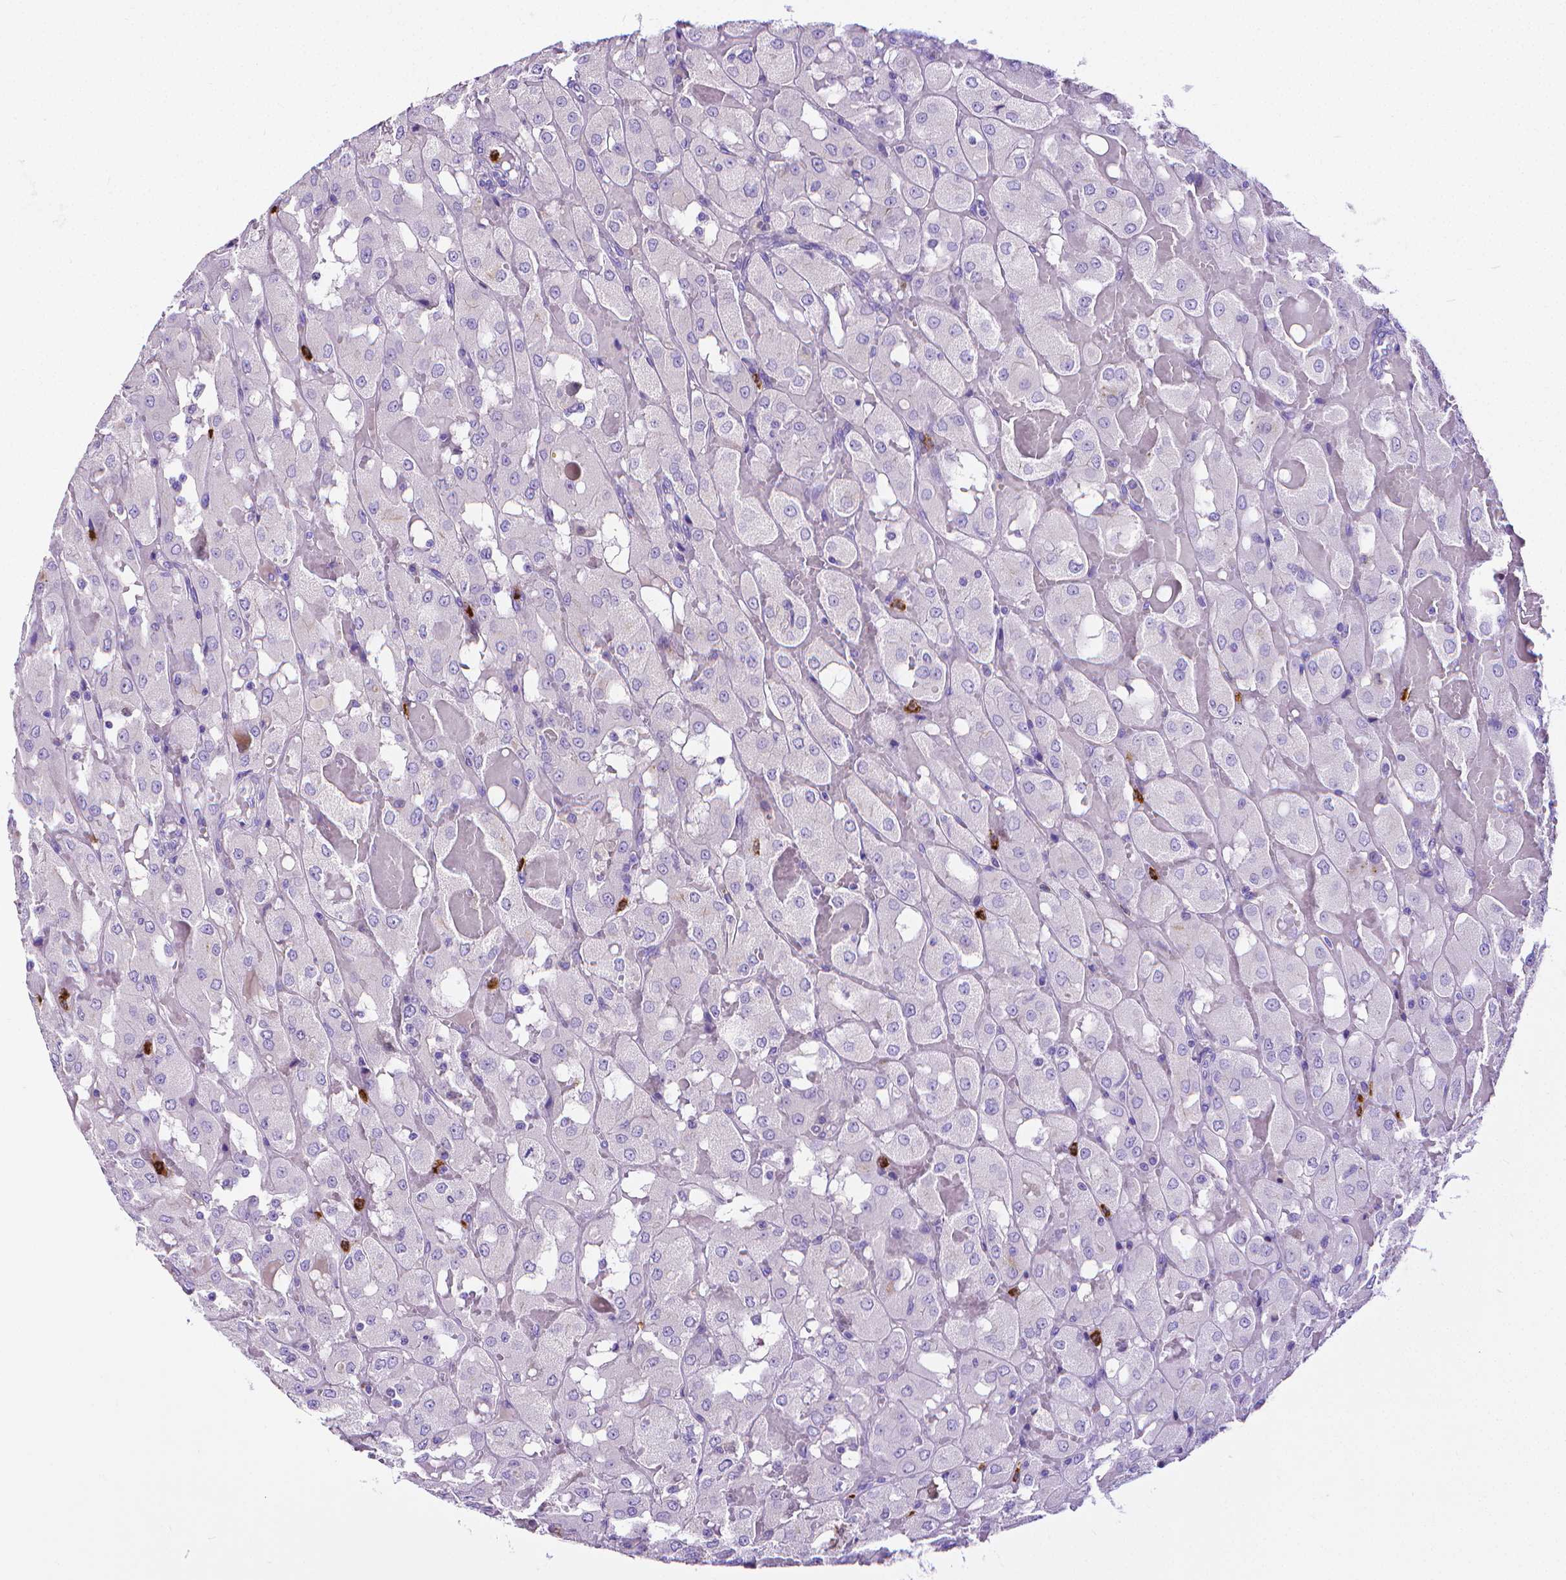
{"staining": {"intensity": "negative", "quantity": "none", "location": "none"}, "tissue": "renal cancer", "cell_type": "Tumor cells", "image_type": "cancer", "snomed": [{"axis": "morphology", "description": "Adenocarcinoma, NOS"}, {"axis": "topography", "description": "Kidney"}], "caption": "Tumor cells show no significant expression in renal cancer.", "gene": "MMP9", "patient": {"sex": "male", "age": 72}}